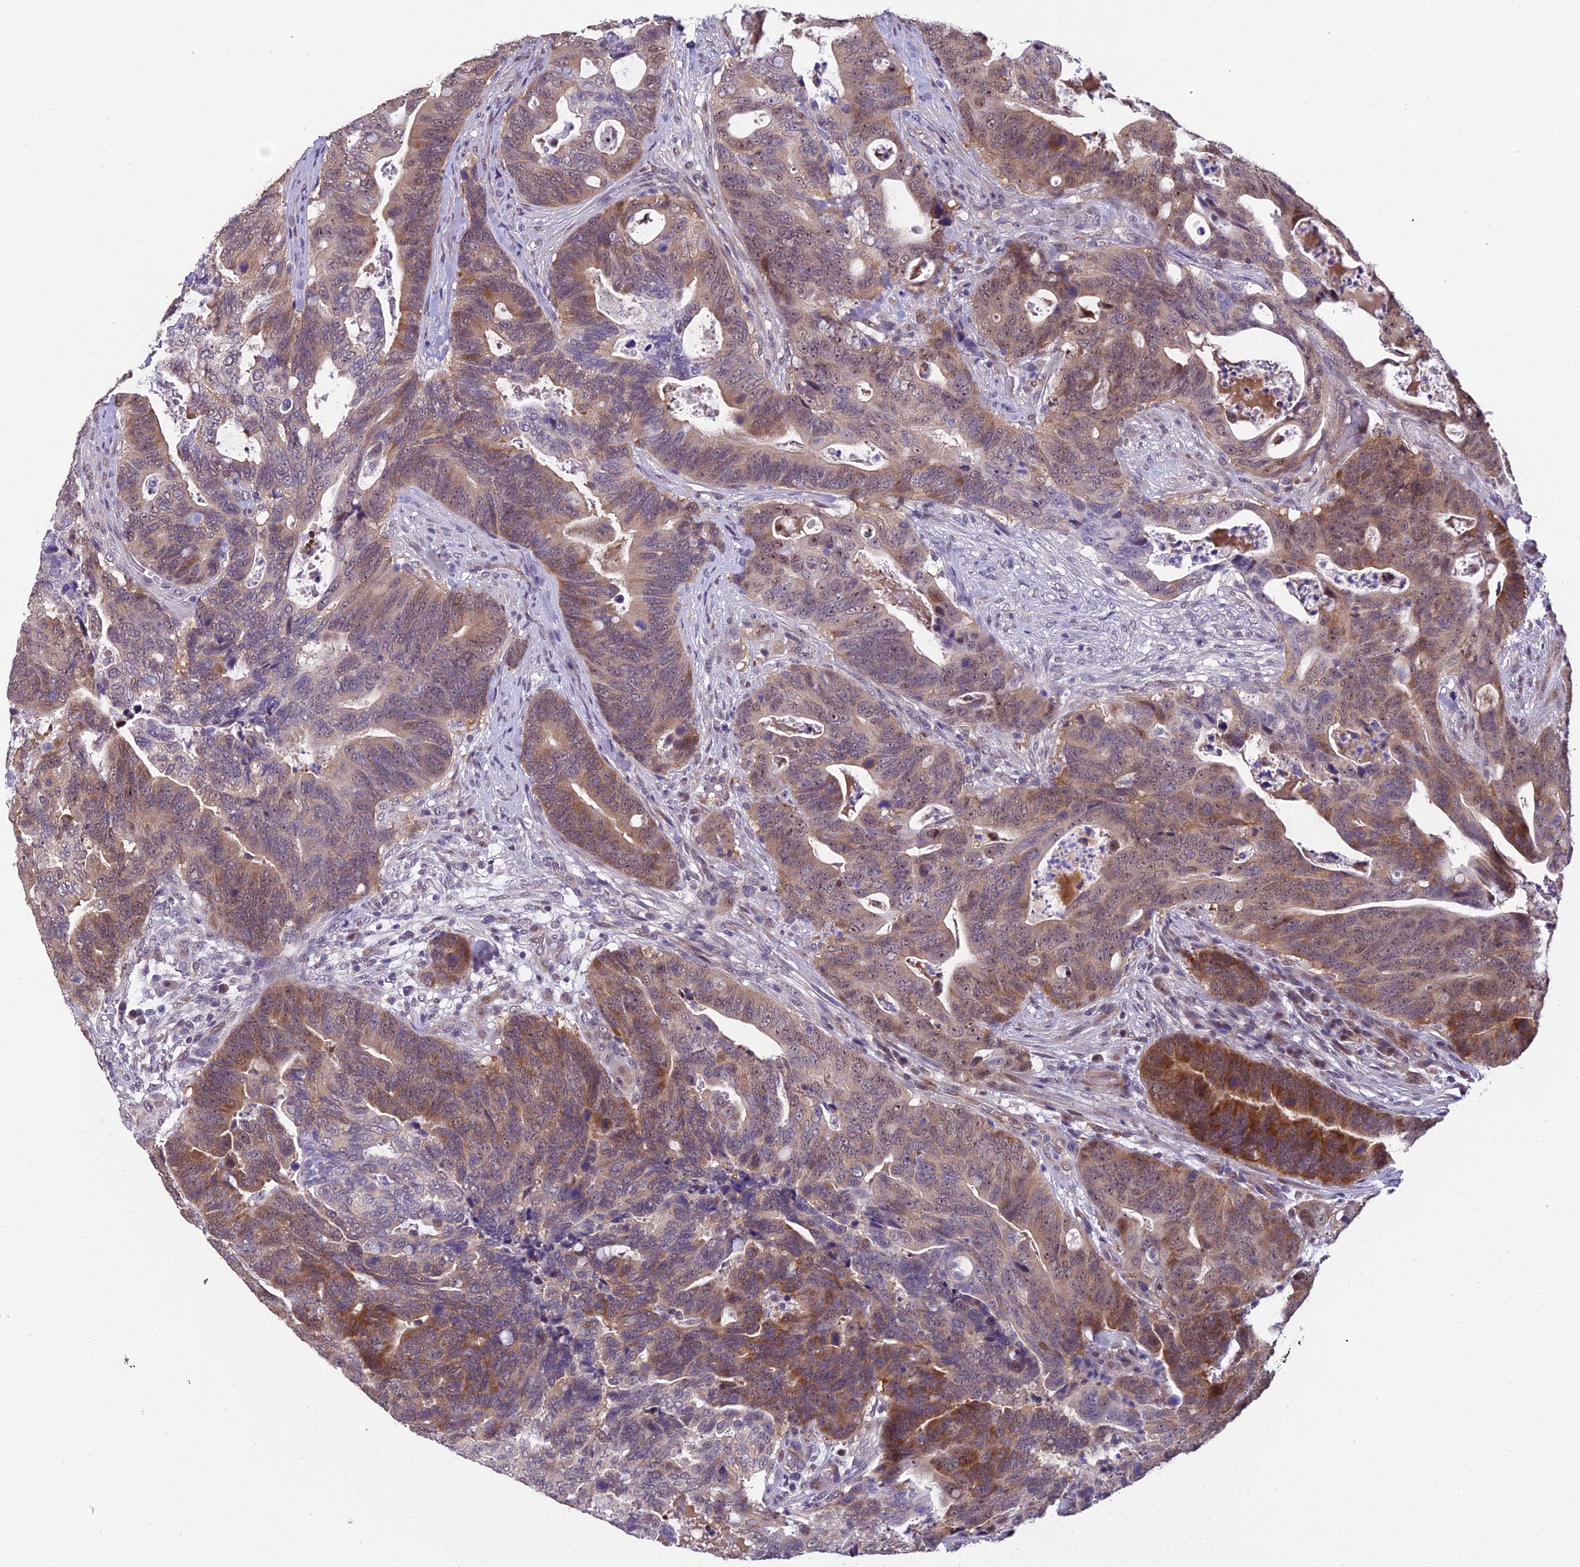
{"staining": {"intensity": "moderate", "quantity": ">75%", "location": "cytoplasmic/membranous"}, "tissue": "colorectal cancer", "cell_type": "Tumor cells", "image_type": "cancer", "snomed": [{"axis": "morphology", "description": "Adenocarcinoma, NOS"}, {"axis": "topography", "description": "Colon"}], "caption": "This is an image of immunohistochemistry (IHC) staining of colorectal adenocarcinoma, which shows moderate staining in the cytoplasmic/membranous of tumor cells.", "gene": "GRWD1", "patient": {"sex": "female", "age": 82}}